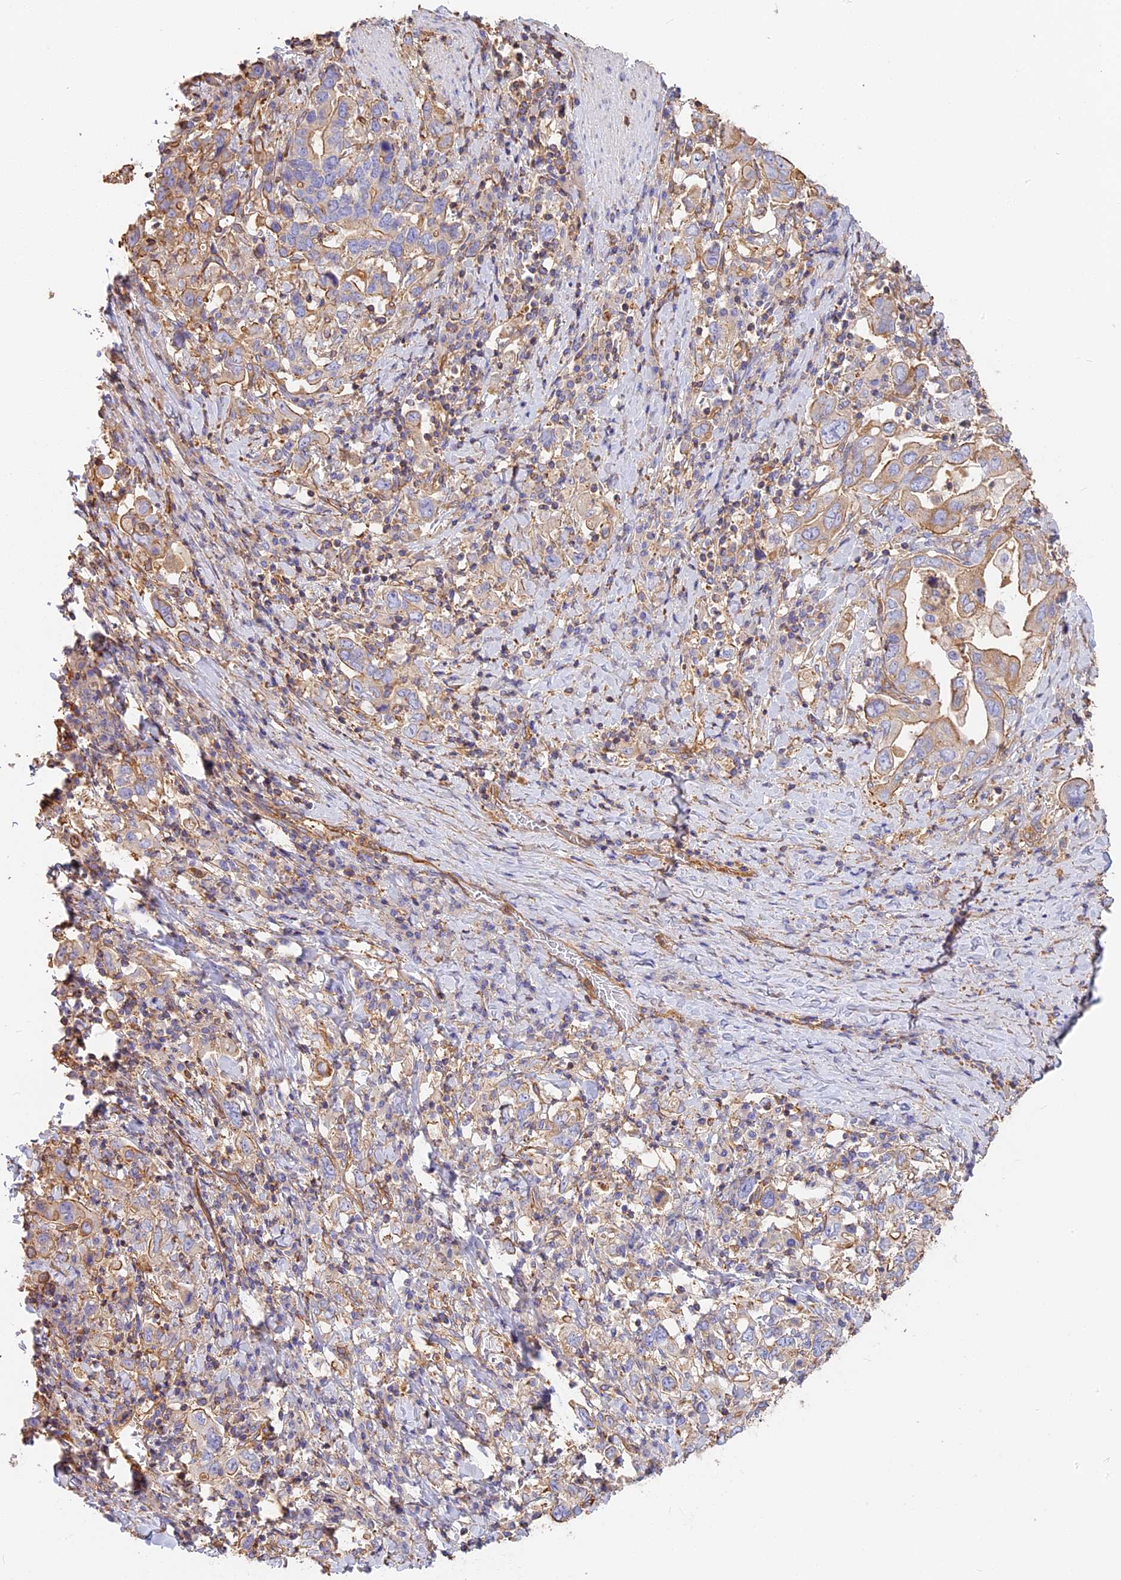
{"staining": {"intensity": "moderate", "quantity": ">75%", "location": "cytoplasmic/membranous"}, "tissue": "stomach cancer", "cell_type": "Tumor cells", "image_type": "cancer", "snomed": [{"axis": "morphology", "description": "Adenocarcinoma, NOS"}, {"axis": "topography", "description": "Stomach, upper"}, {"axis": "topography", "description": "Stomach"}], "caption": "Stomach cancer stained for a protein (brown) shows moderate cytoplasmic/membranous positive positivity in about >75% of tumor cells.", "gene": "VPS18", "patient": {"sex": "male", "age": 62}}